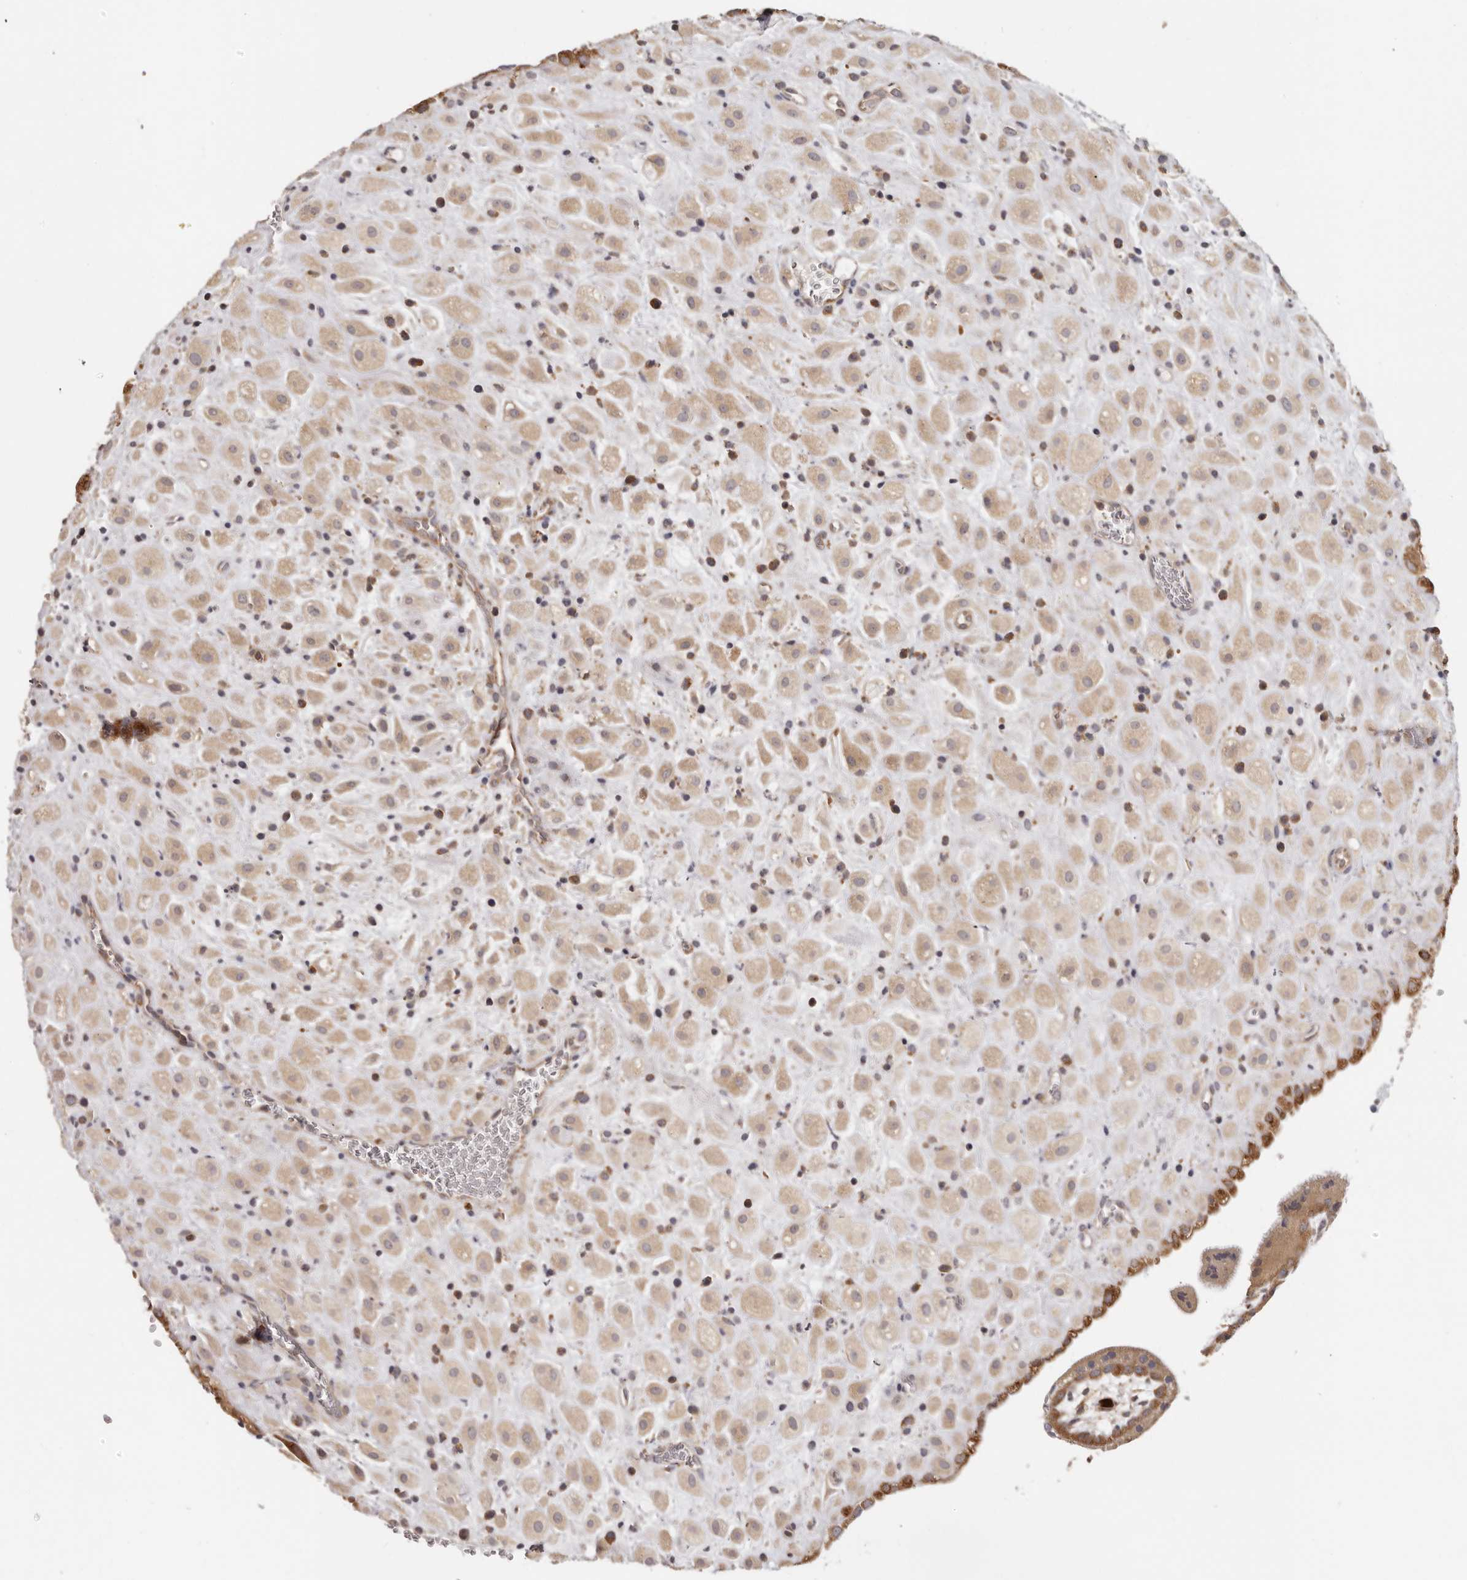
{"staining": {"intensity": "weak", "quantity": ">75%", "location": "cytoplasmic/membranous"}, "tissue": "placenta", "cell_type": "Decidual cells", "image_type": "normal", "snomed": [{"axis": "morphology", "description": "Normal tissue, NOS"}, {"axis": "topography", "description": "Placenta"}], "caption": "This photomicrograph exhibits IHC staining of normal human placenta, with low weak cytoplasmic/membranous expression in approximately >75% of decidual cells.", "gene": "EEF1E1", "patient": {"sex": "female", "age": 35}}